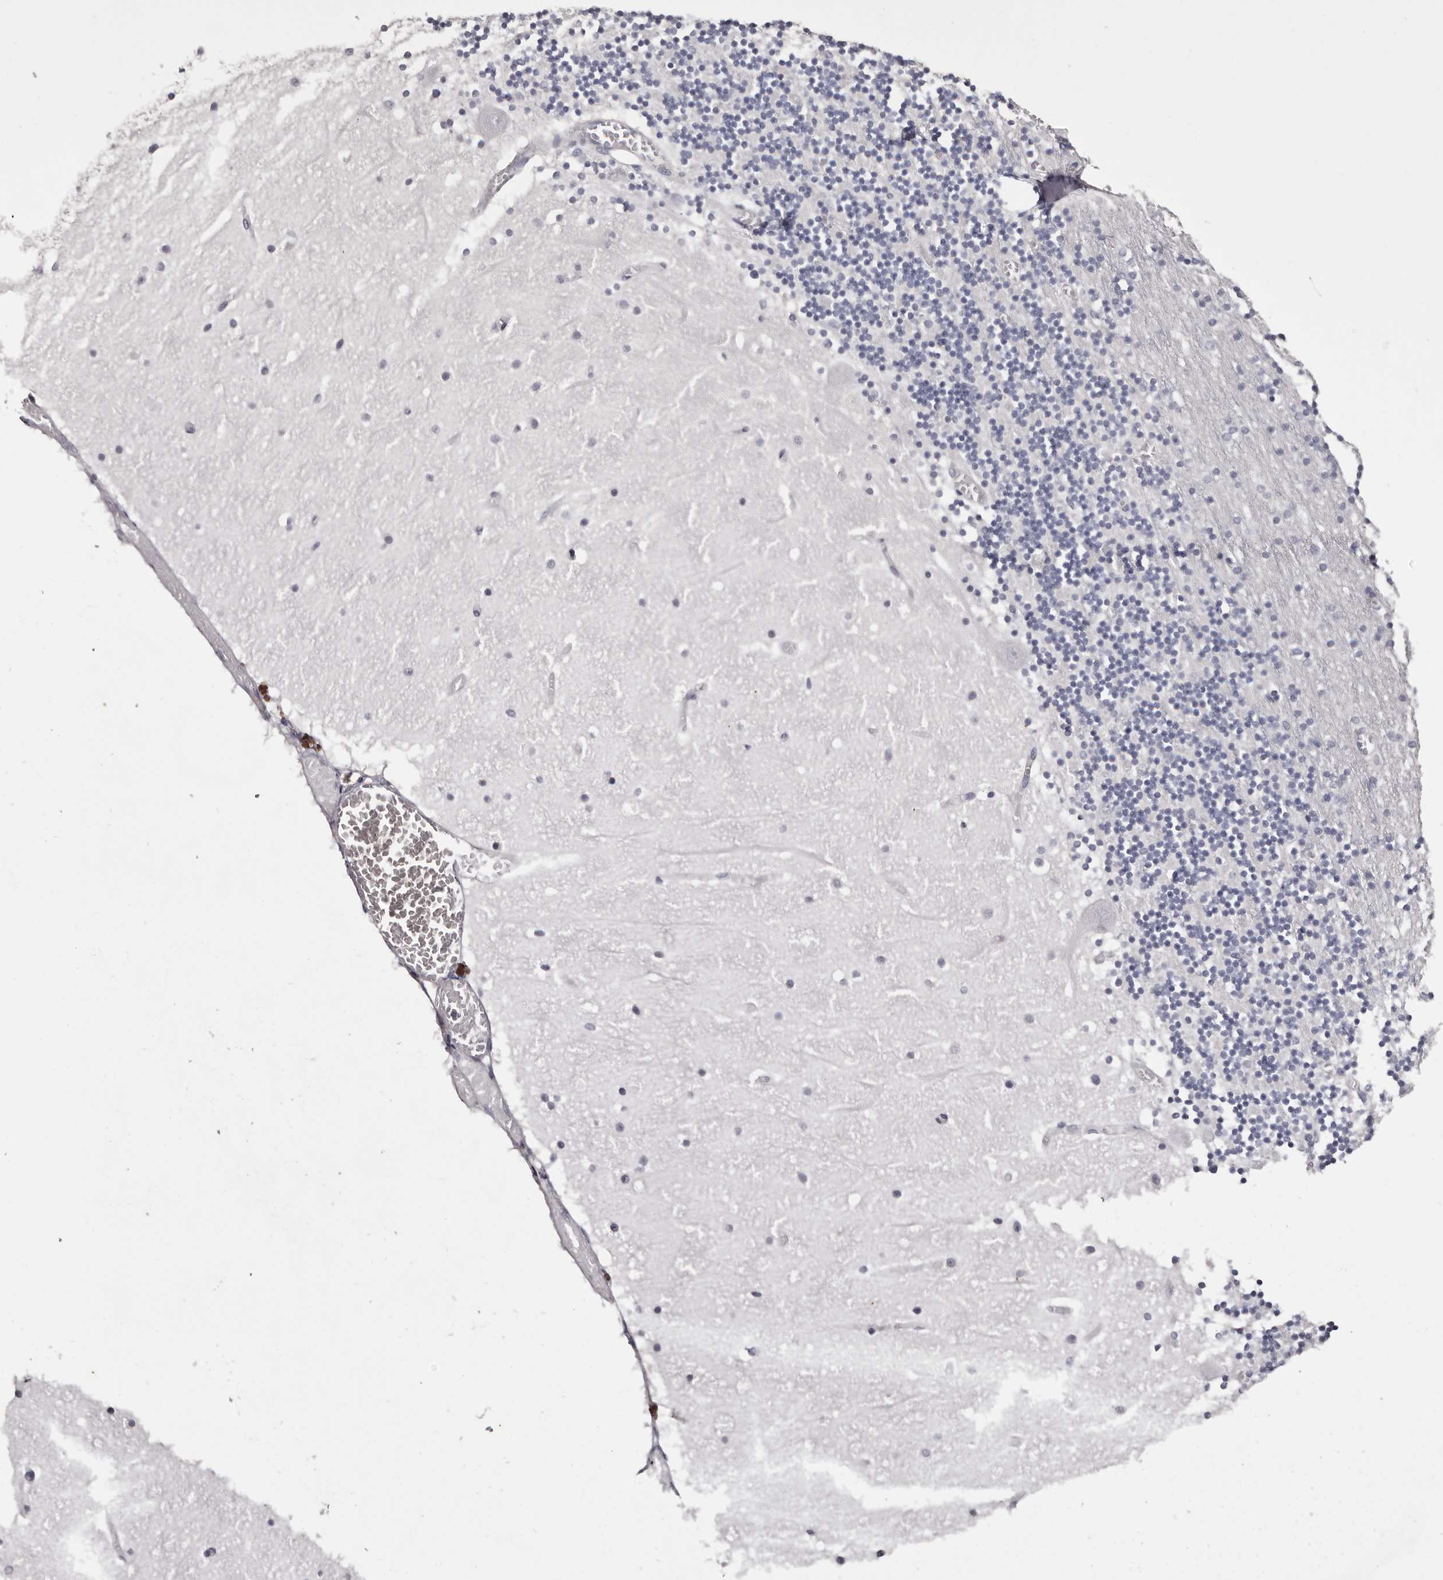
{"staining": {"intensity": "negative", "quantity": "none", "location": "none"}, "tissue": "cerebellum", "cell_type": "Cells in granular layer", "image_type": "normal", "snomed": [{"axis": "morphology", "description": "Normal tissue, NOS"}, {"axis": "topography", "description": "Cerebellum"}], "caption": "The micrograph shows no significant positivity in cells in granular layer of cerebellum. Brightfield microscopy of IHC stained with DAB (3,3'-diaminobenzidine) (brown) and hematoxylin (blue), captured at high magnification.", "gene": "CA6", "patient": {"sex": "female", "age": 28}}